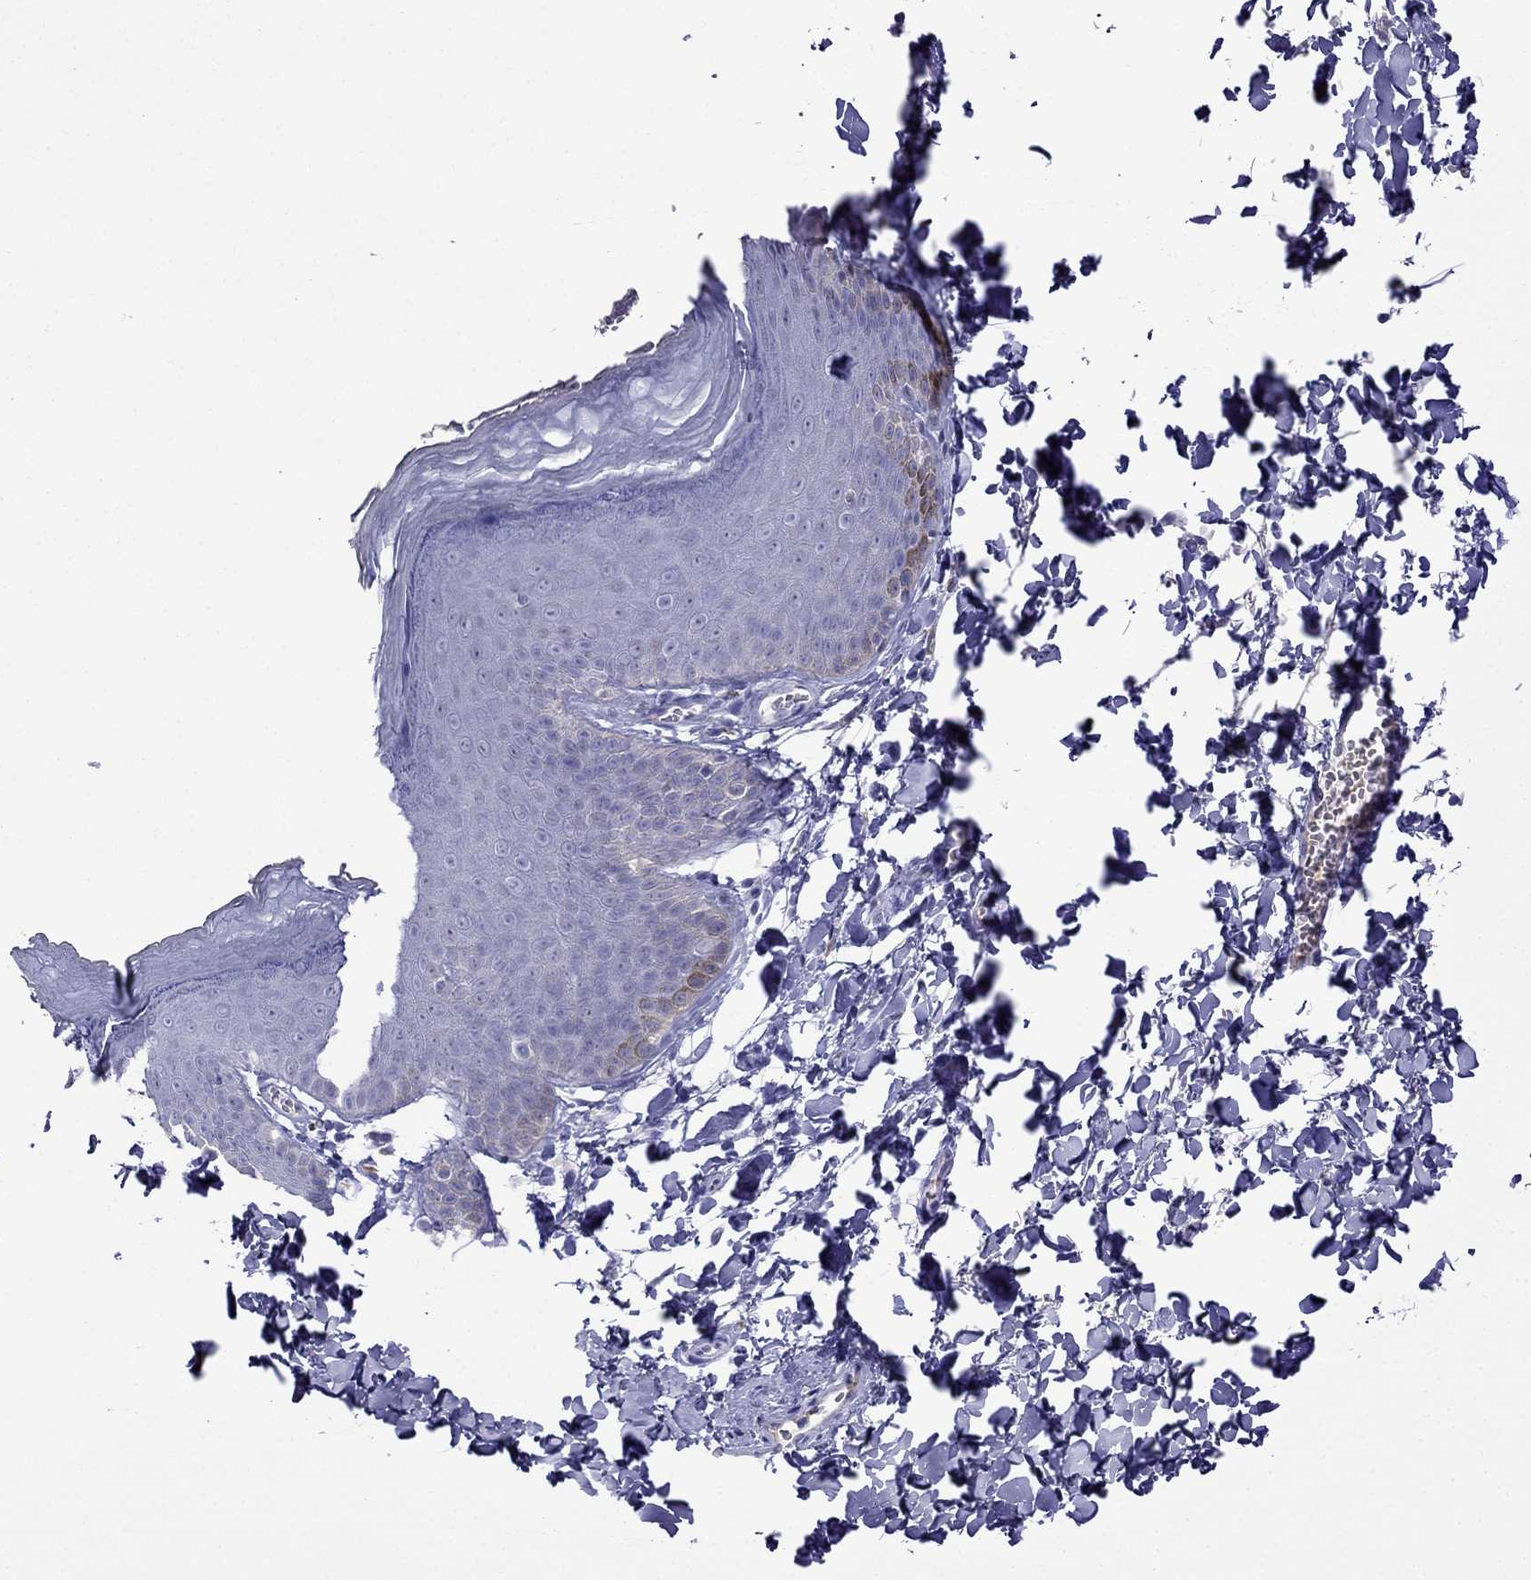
{"staining": {"intensity": "negative", "quantity": "none", "location": "none"}, "tissue": "skin", "cell_type": "Epidermal cells", "image_type": "normal", "snomed": [{"axis": "morphology", "description": "Normal tissue, NOS"}, {"axis": "topography", "description": "Anal"}], "caption": "High power microscopy image of an immunohistochemistry (IHC) photomicrograph of benign skin, revealing no significant expression in epidermal cells.", "gene": "CDHR4", "patient": {"sex": "male", "age": 53}}